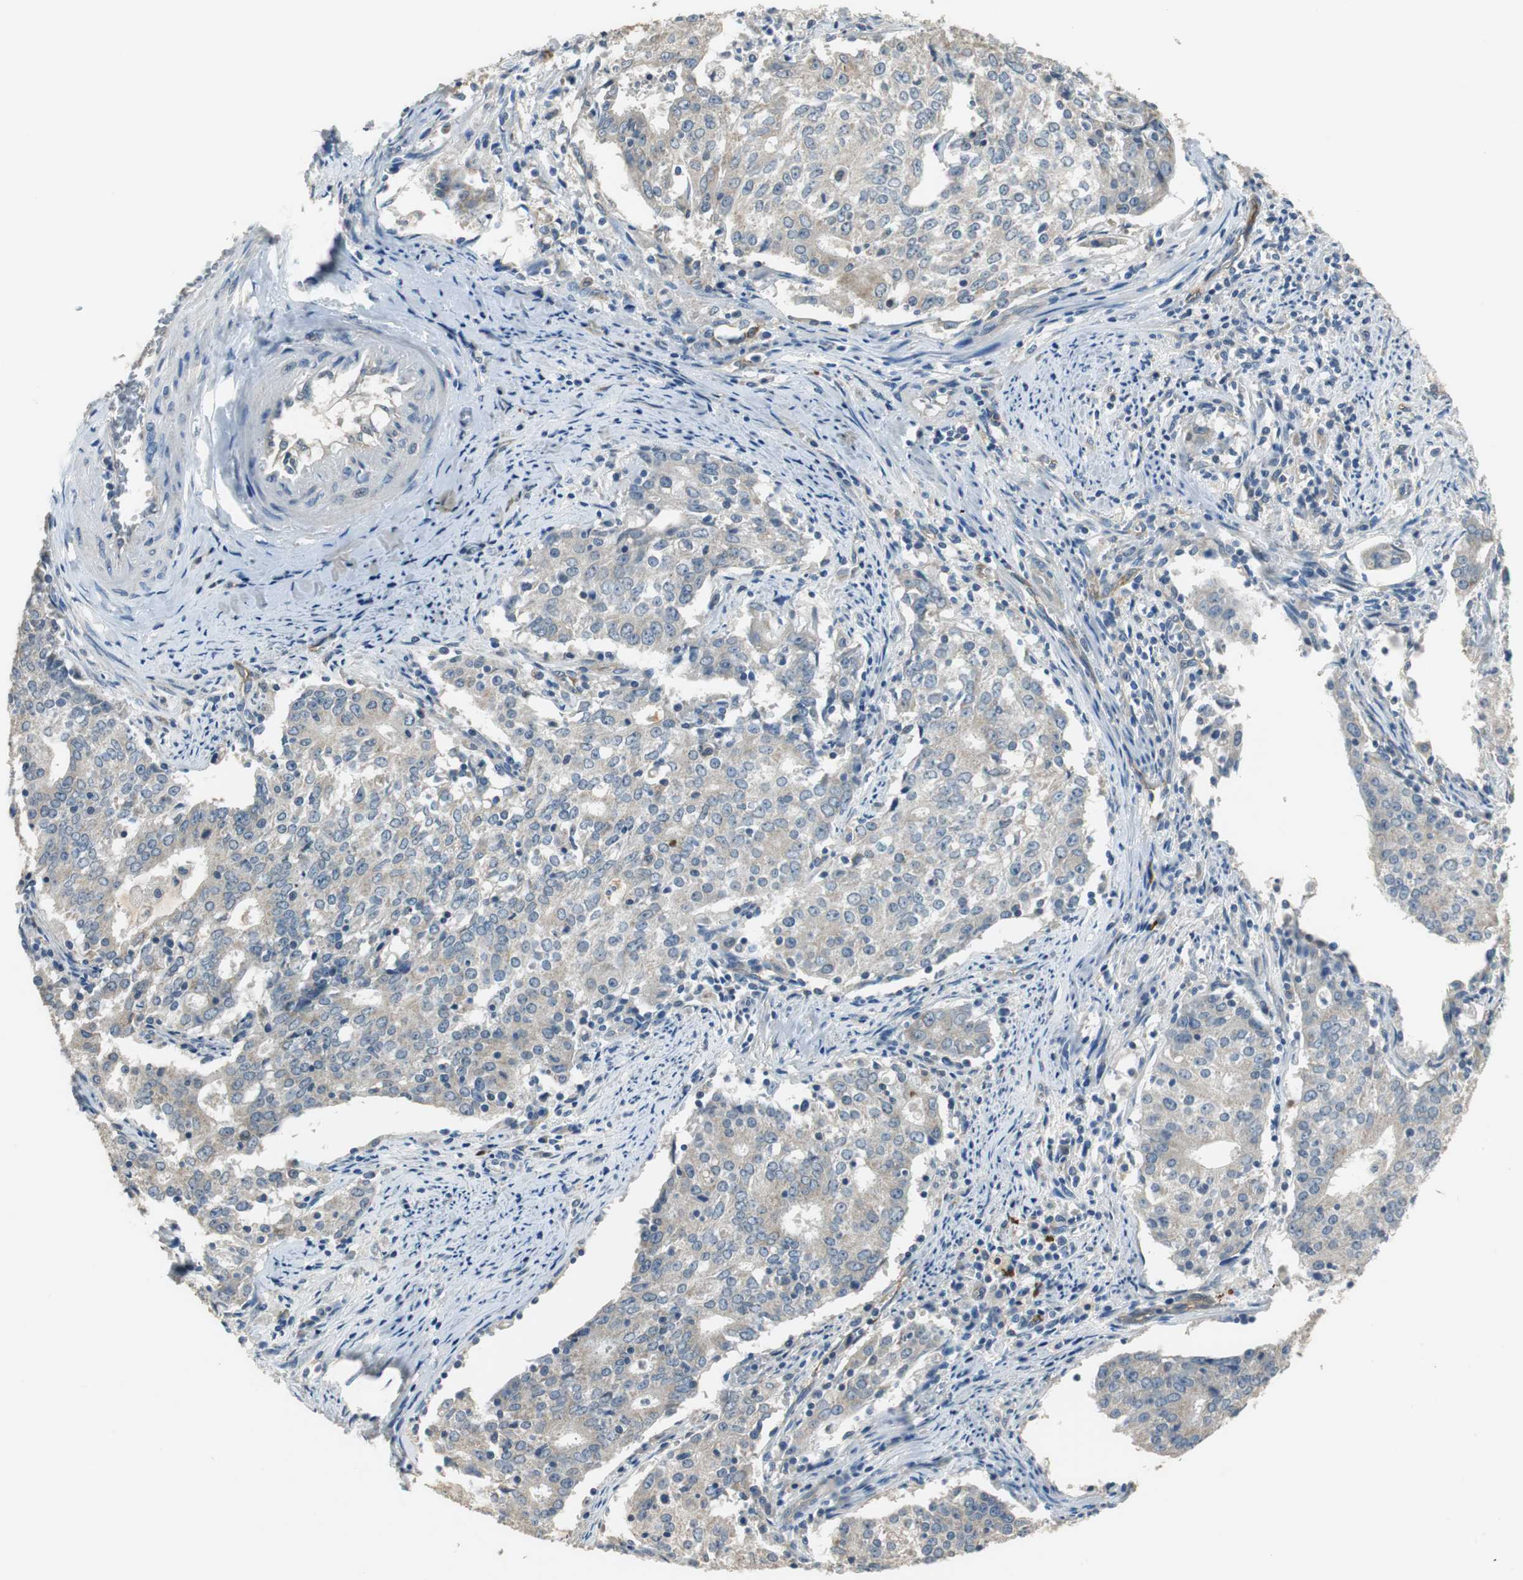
{"staining": {"intensity": "negative", "quantity": "none", "location": "none"}, "tissue": "cervical cancer", "cell_type": "Tumor cells", "image_type": "cancer", "snomed": [{"axis": "morphology", "description": "Adenocarcinoma, NOS"}, {"axis": "topography", "description": "Cervix"}], "caption": "An IHC histopathology image of cervical cancer is shown. There is no staining in tumor cells of cervical cancer.", "gene": "MTIF2", "patient": {"sex": "female", "age": 44}}